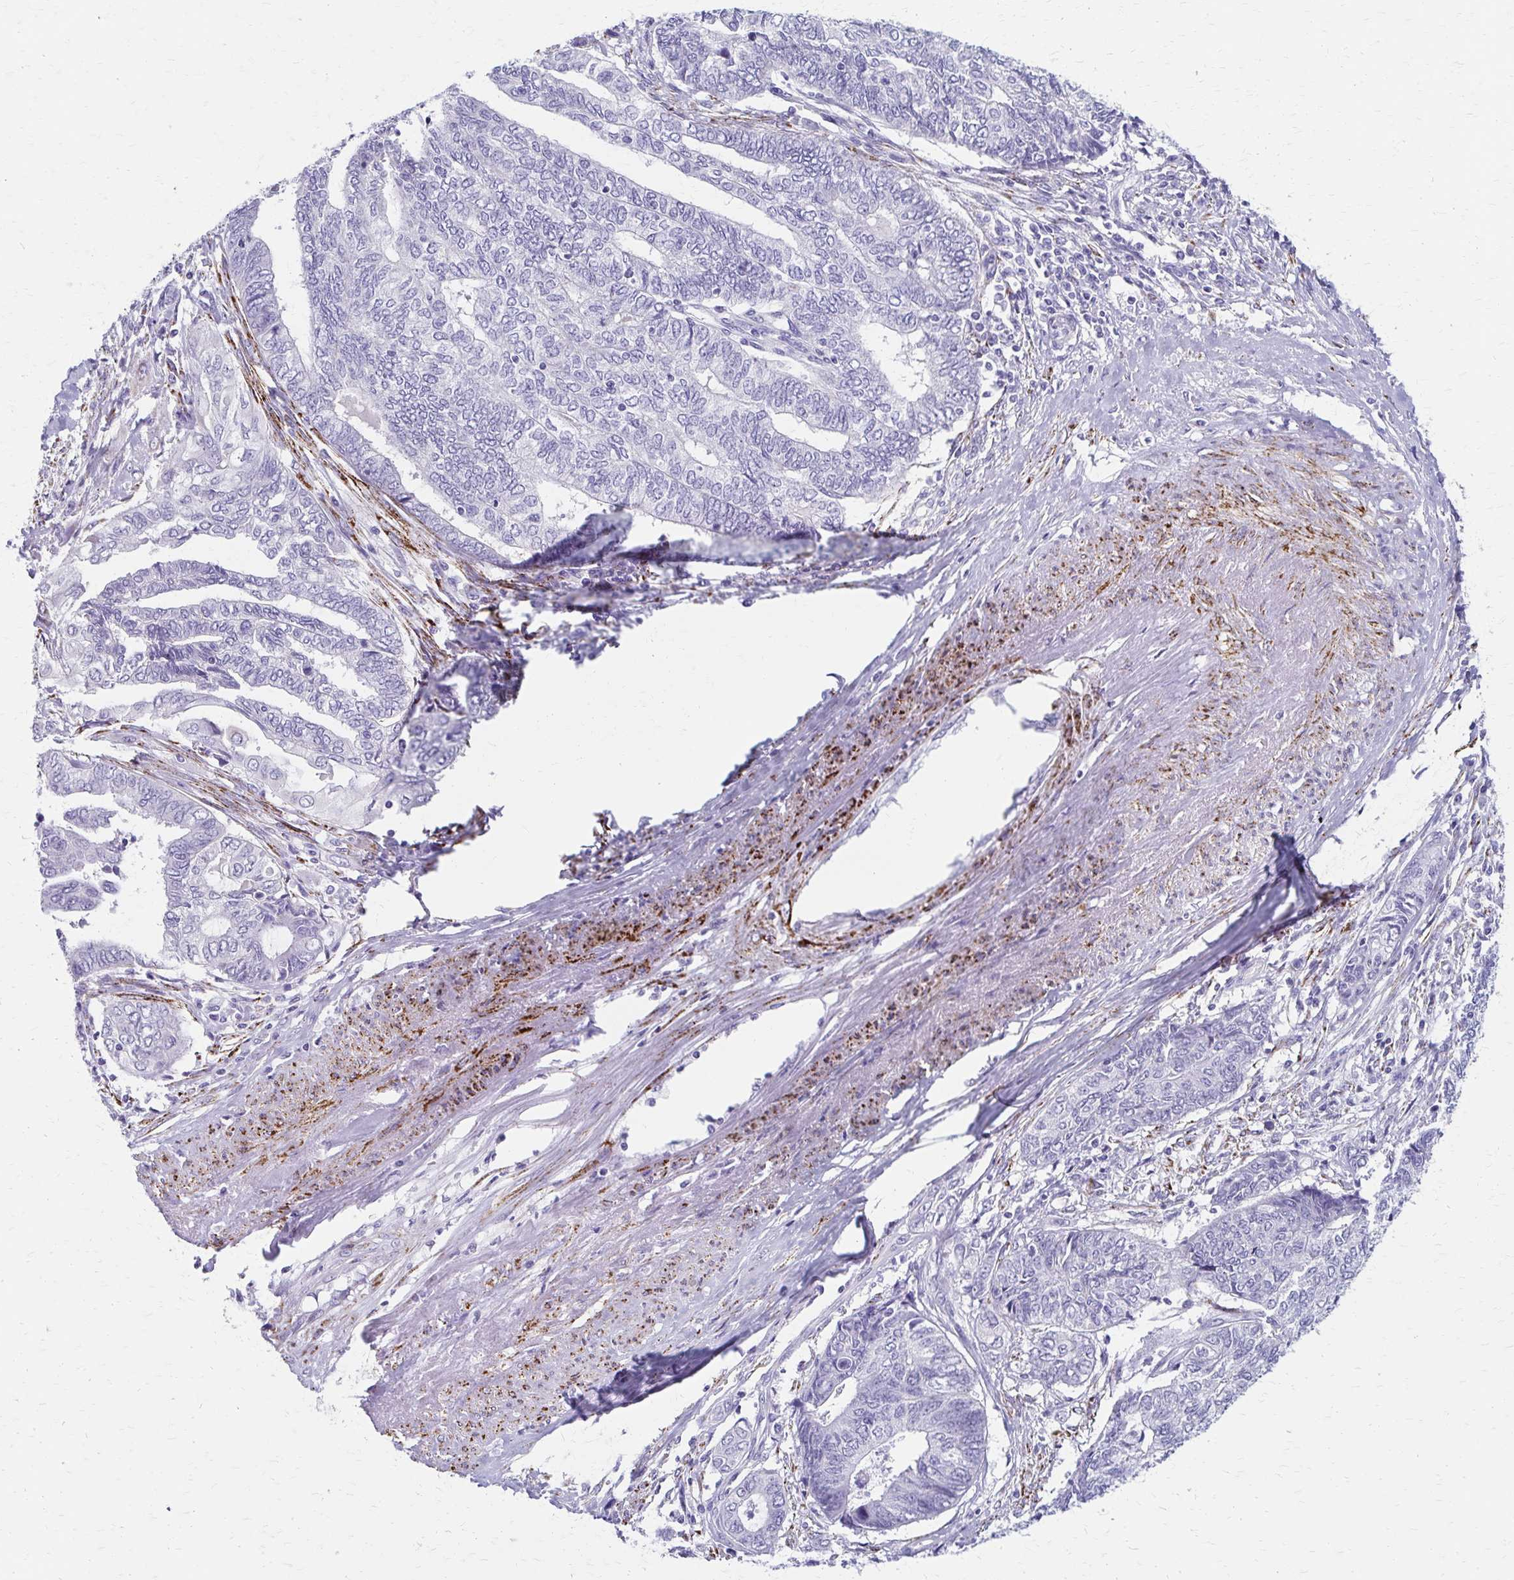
{"staining": {"intensity": "negative", "quantity": "none", "location": "none"}, "tissue": "endometrial cancer", "cell_type": "Tumor cells", "image_type": "cancer", "snomed": [{"axis": "morphology", "description": "Adenocarcinoma, NOS"}, {"axis": "topography", "description": "Uterus"}, {"axis": "topography", "description": "Endometrium"}], "caption": "Tumor cells show no significant staining in endometrial adenocarcinoma.", "gene": "ZSCAN5B", "patient": {"sex": "female", "age": 70}}